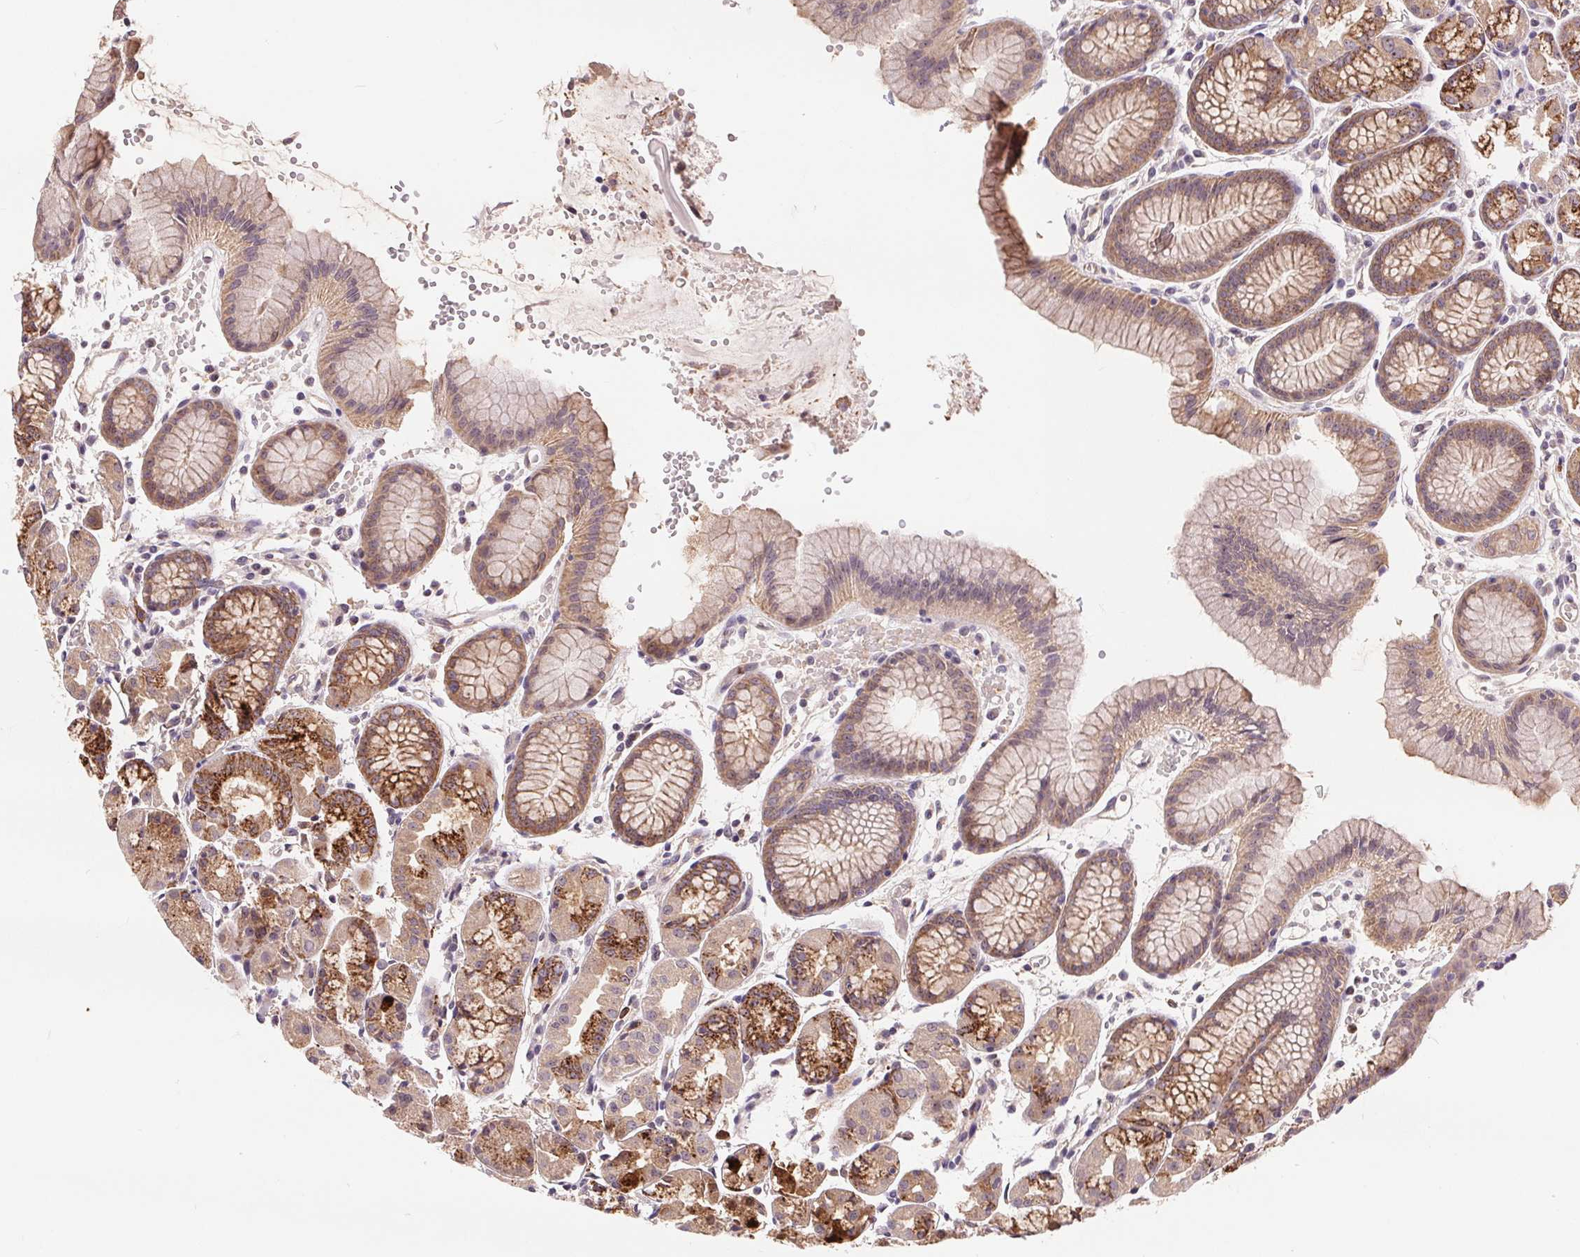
{"staining": {"intensity": "moderate", "quantity": ">75%", "location": "cytoplasmic/membranous"}, "tissue": "stomach", "cell_type": "Glandular cells", "image_type": "normal", "snomed": [{"axis": "morphology", "description": "Normal tissue, NOS"}, {"axis": "topography", "description": "Stomach, upper"}], "caption": "Immunohistochemistry of benign human stomach demonstrates medium levels of moderate cytoplasmic/membranous expression in about >75% of glandular cells.", "gene": "RANBP3L", "patient": {"sex": "male", "age": 47}}